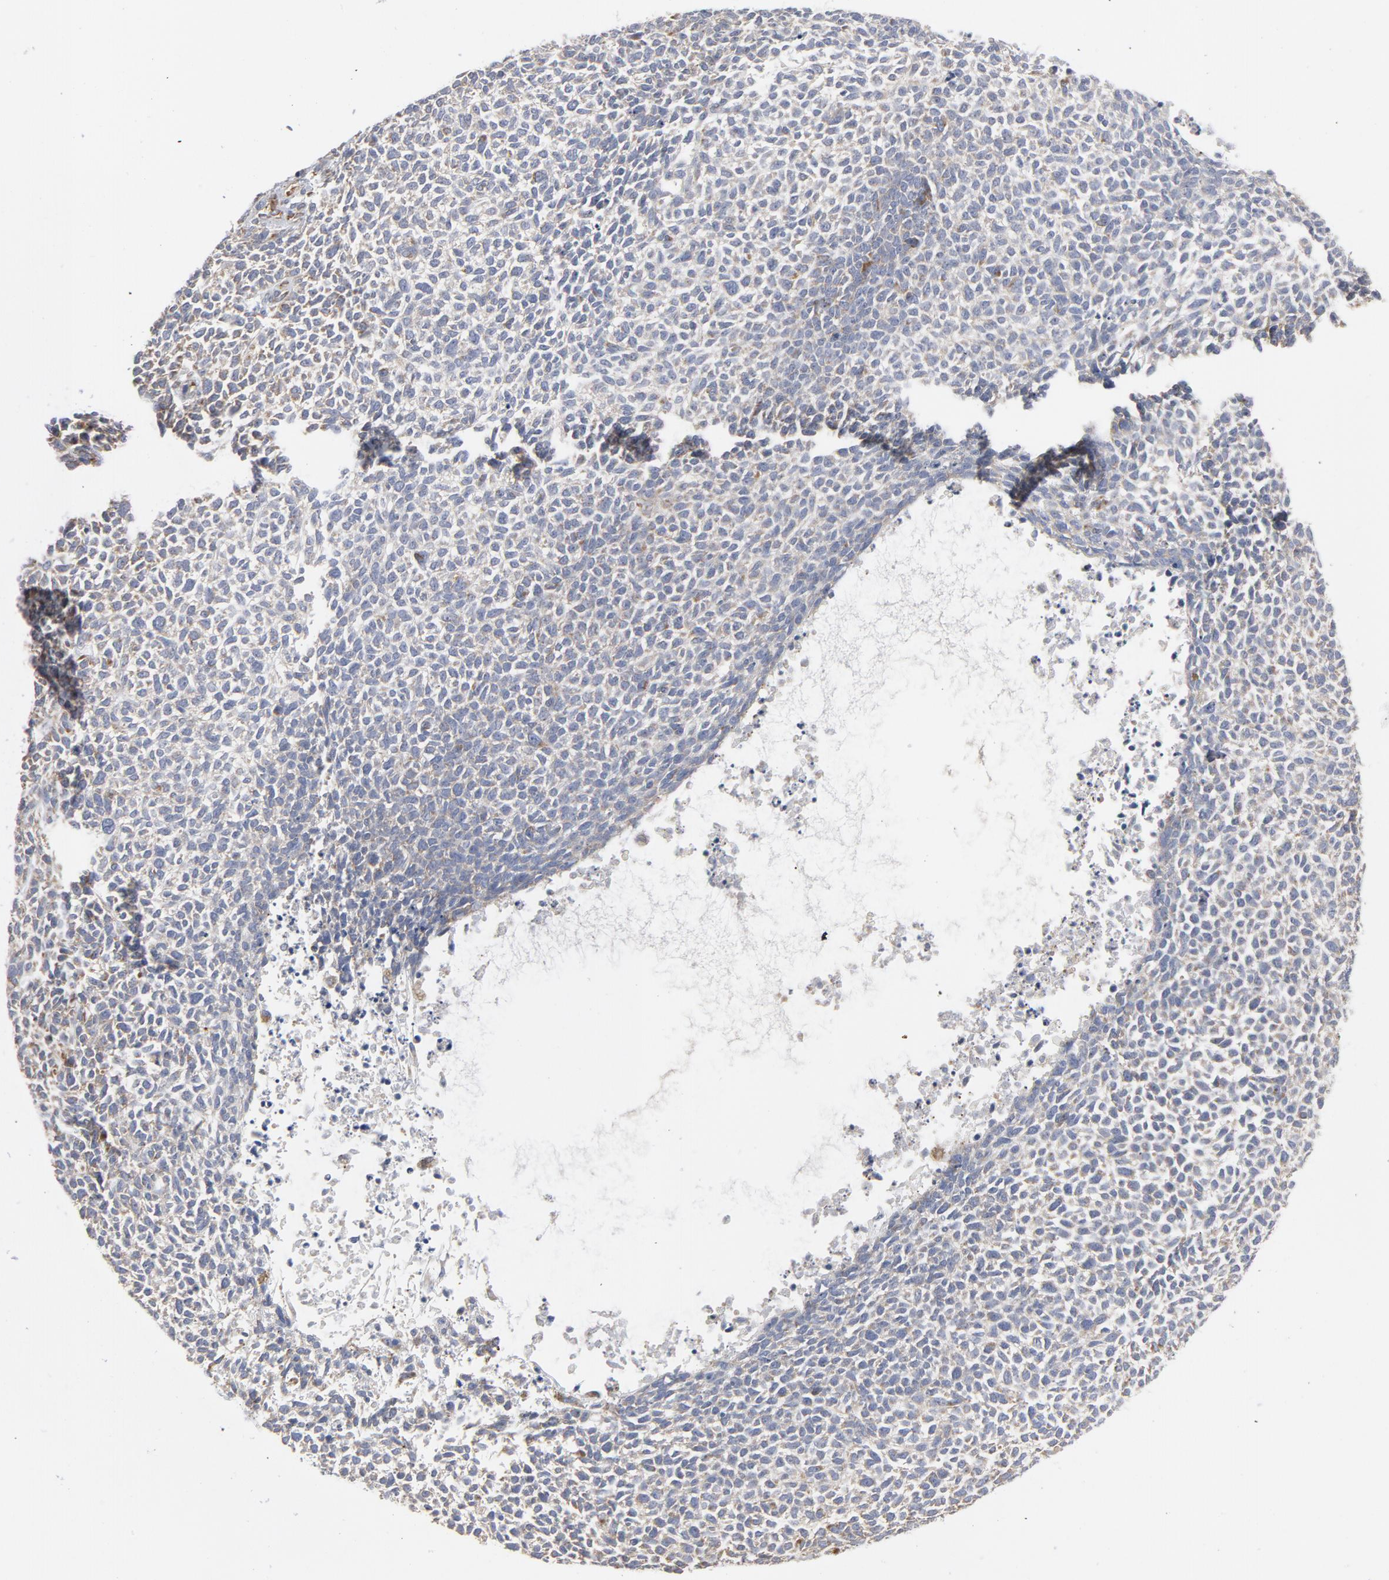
{"staining": {"intensity": "negative", "quantity": "none", "location": "none"}, "tissue": "skin cancer", "cell_type": "Tumor cells", "image_type": "cancer", "snomed": [{"axis": "morphology", "description": "Basal cell carcinoma"}, {"axis": "topography", "description": "Skin"}], "caption": "DAB immunohistochemical staining of human skin cancer exhibits no significant positivity in tumor cells.", "gene": "OXA1L", "patient": {"sex": "female", "age": 84}}